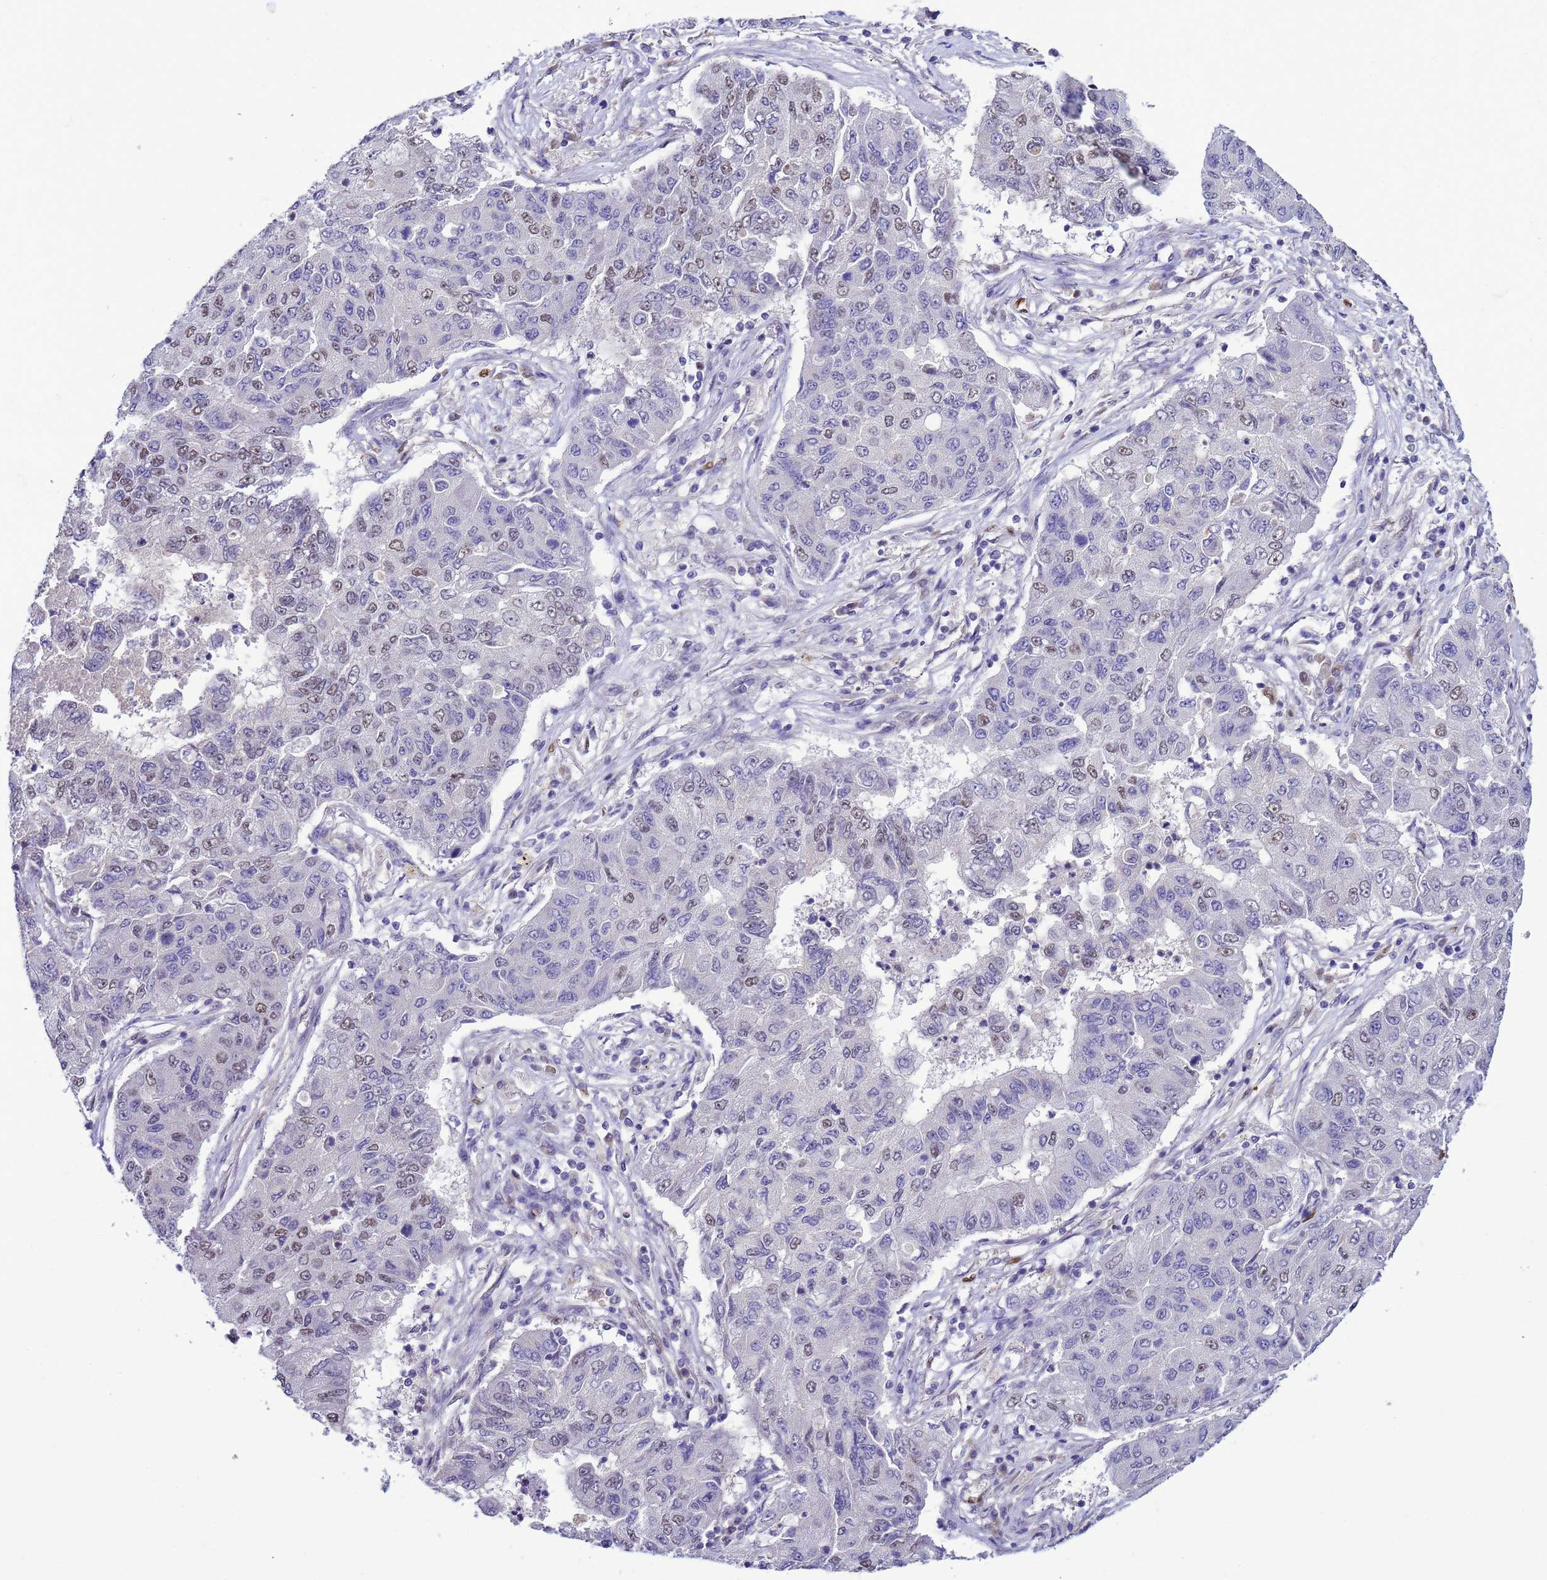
{"staining": {"intensity": "weak", "quantity": "25%-75%", "location": "nuclear"}, "tissue": "lung cancer", "cell_type": "Tumor cells", "image_type": "cancer", "snomed": [{"axis": "morphology", "description": "Squamous cell carcinoma, NOS"}, {"axis": "topography", "description": "Lung"}], "caption": "Protein expression analysis of squamous cell carcinoma (lung) exhibits weak nuclear positivity in approximately 25%-75% of tumor cells.", "gene": "DDI2", "patient": {"sex": "male", "age": 74}}